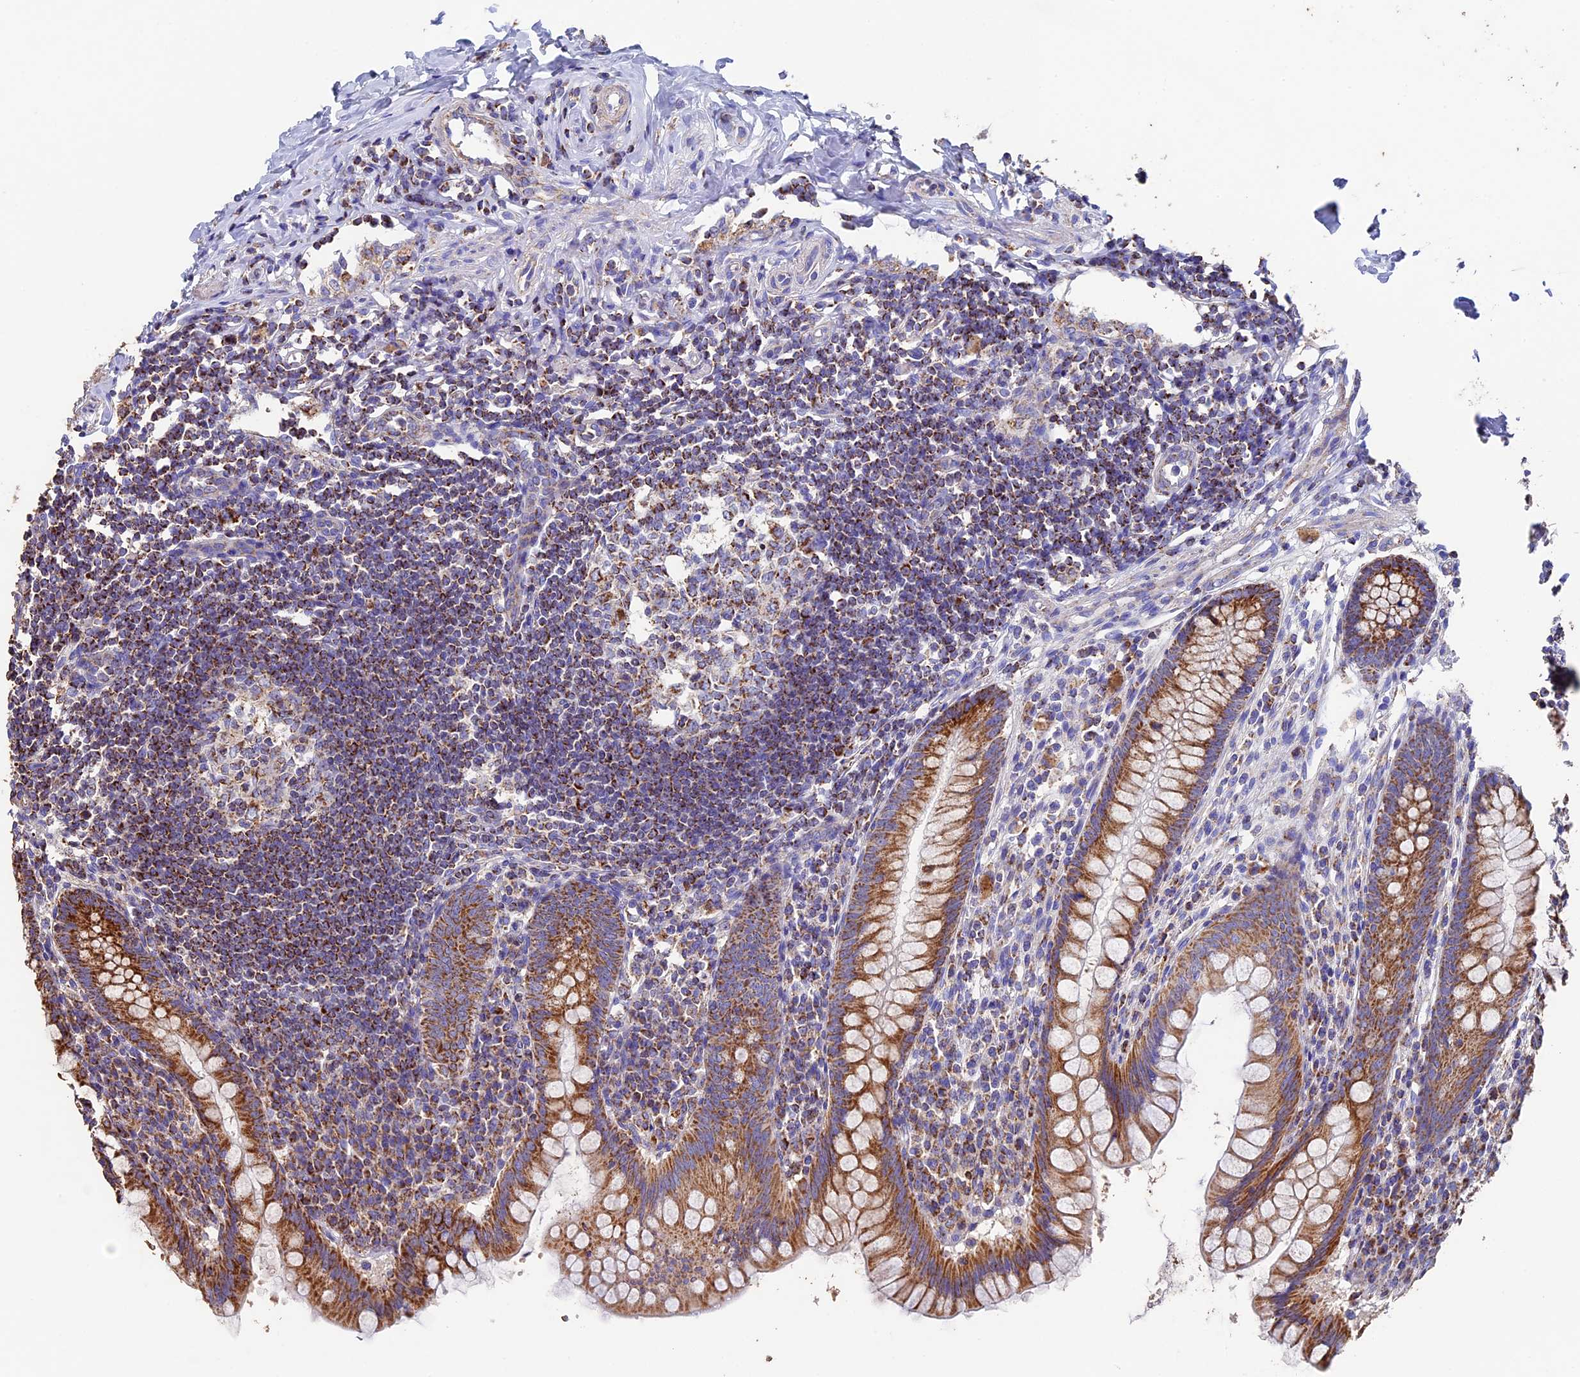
{"staining": {"intensity": "moderate", "quantity": ">75%", "location": "cytoplasmic/membranous"}, "tissue": "appendix", "cell_type": "Glandular cells", "image_type": "normal", "snomed": [{"axis": "morphology", "description": "Normal tissue, NOS"}, {"axis": "topography", "description": "Appendix"}], "caption": "Unremarkable appendix reveals moderate cytoplasmic/membranous staining in approximately >75% of glandular cells (DAB (3,3'-diaminobenzidine) = brown stain, brightfield microscopy at high magnification)..", "gene": "ADAT1", "patient": {"sex": "female", "age": 33}}